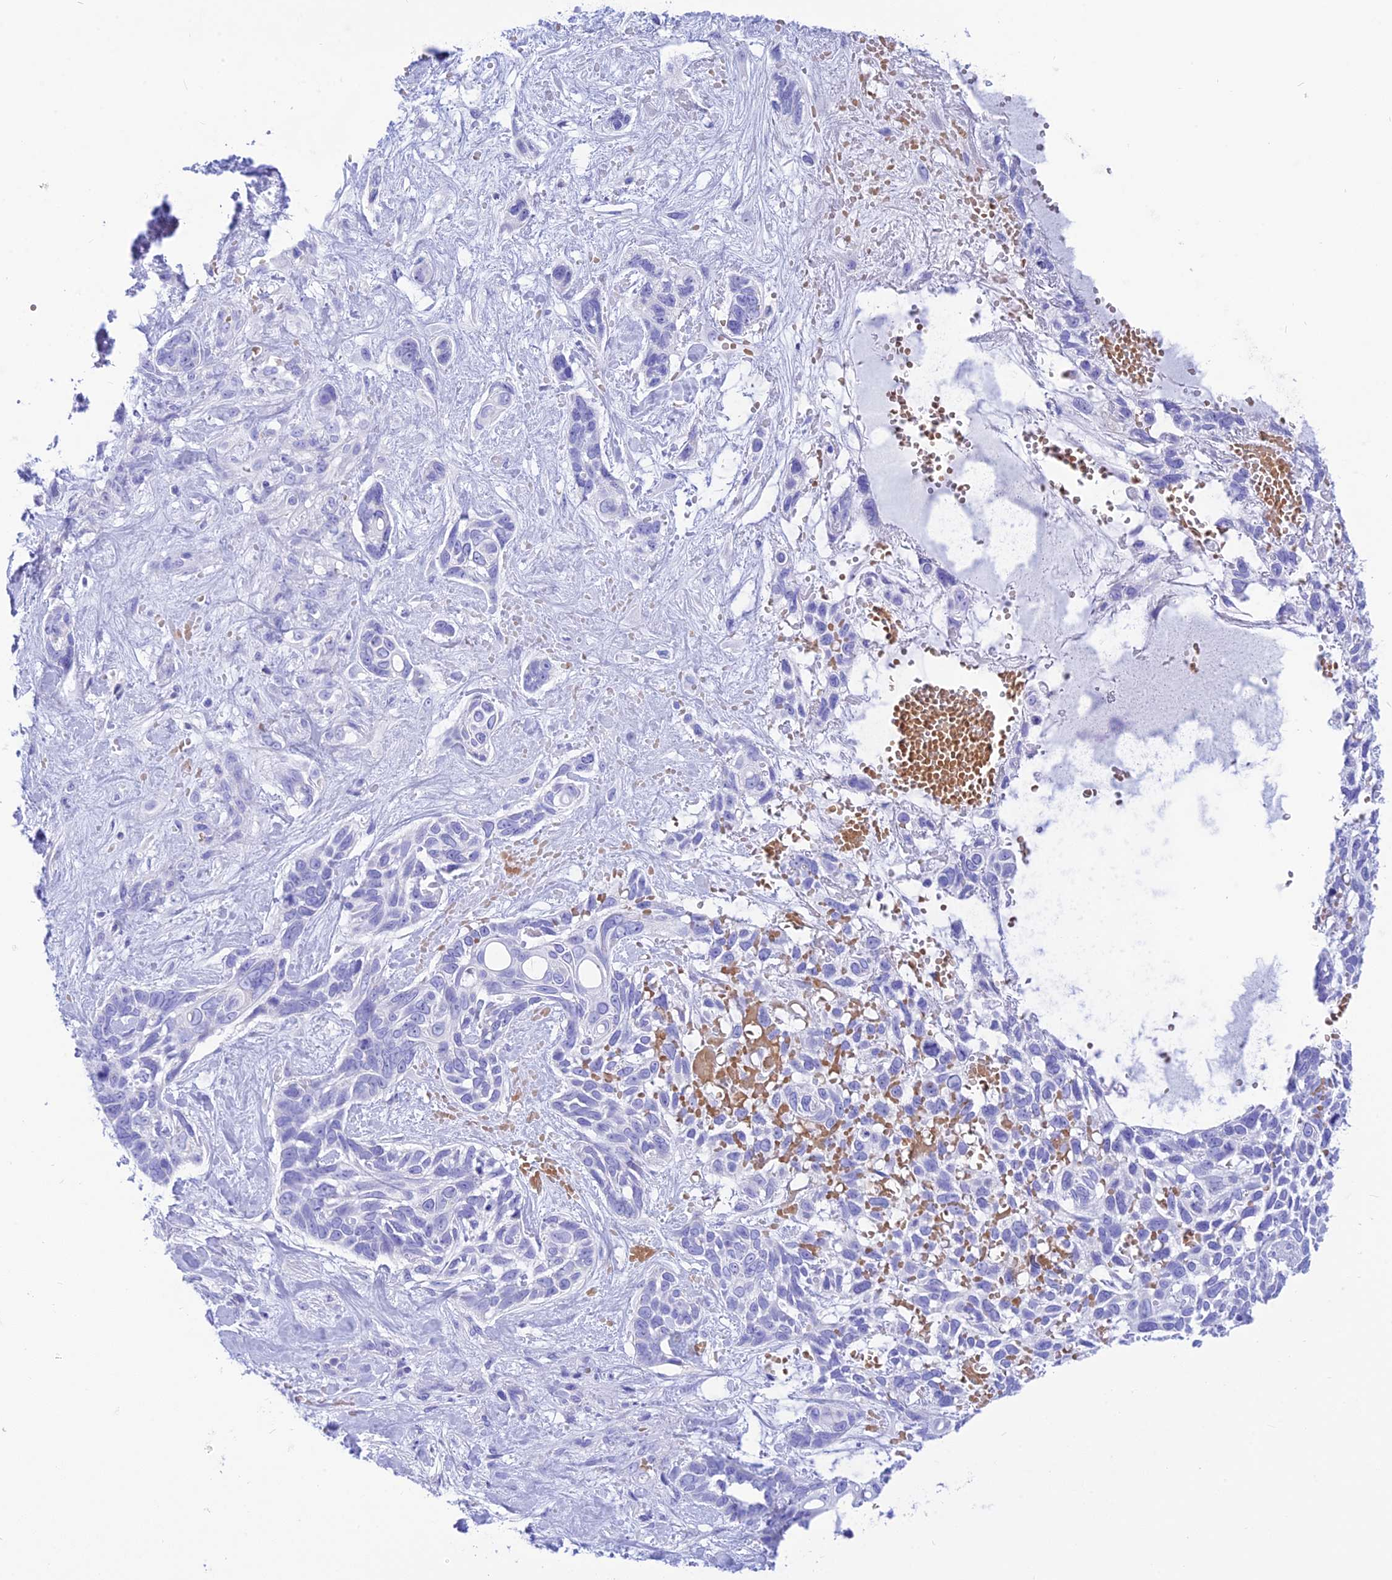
{"staining": {"intensity": "negative", "quantity": "none", "location": "none"}, "tissue": "skin cancer", "cell_type": "Tumor cells", "image_type": "cancer", "snomed": [{"axis": "morphology", "description": "Basal cell carcinoma"}, {"axis": "topography", "description": "Skin"}], "caption": "Image shows no significant protein staining in tumor cells of skin basal cell carcinoma.", "gene": "GLYATL1", "patient": {"sex": "male", "age": 88}}